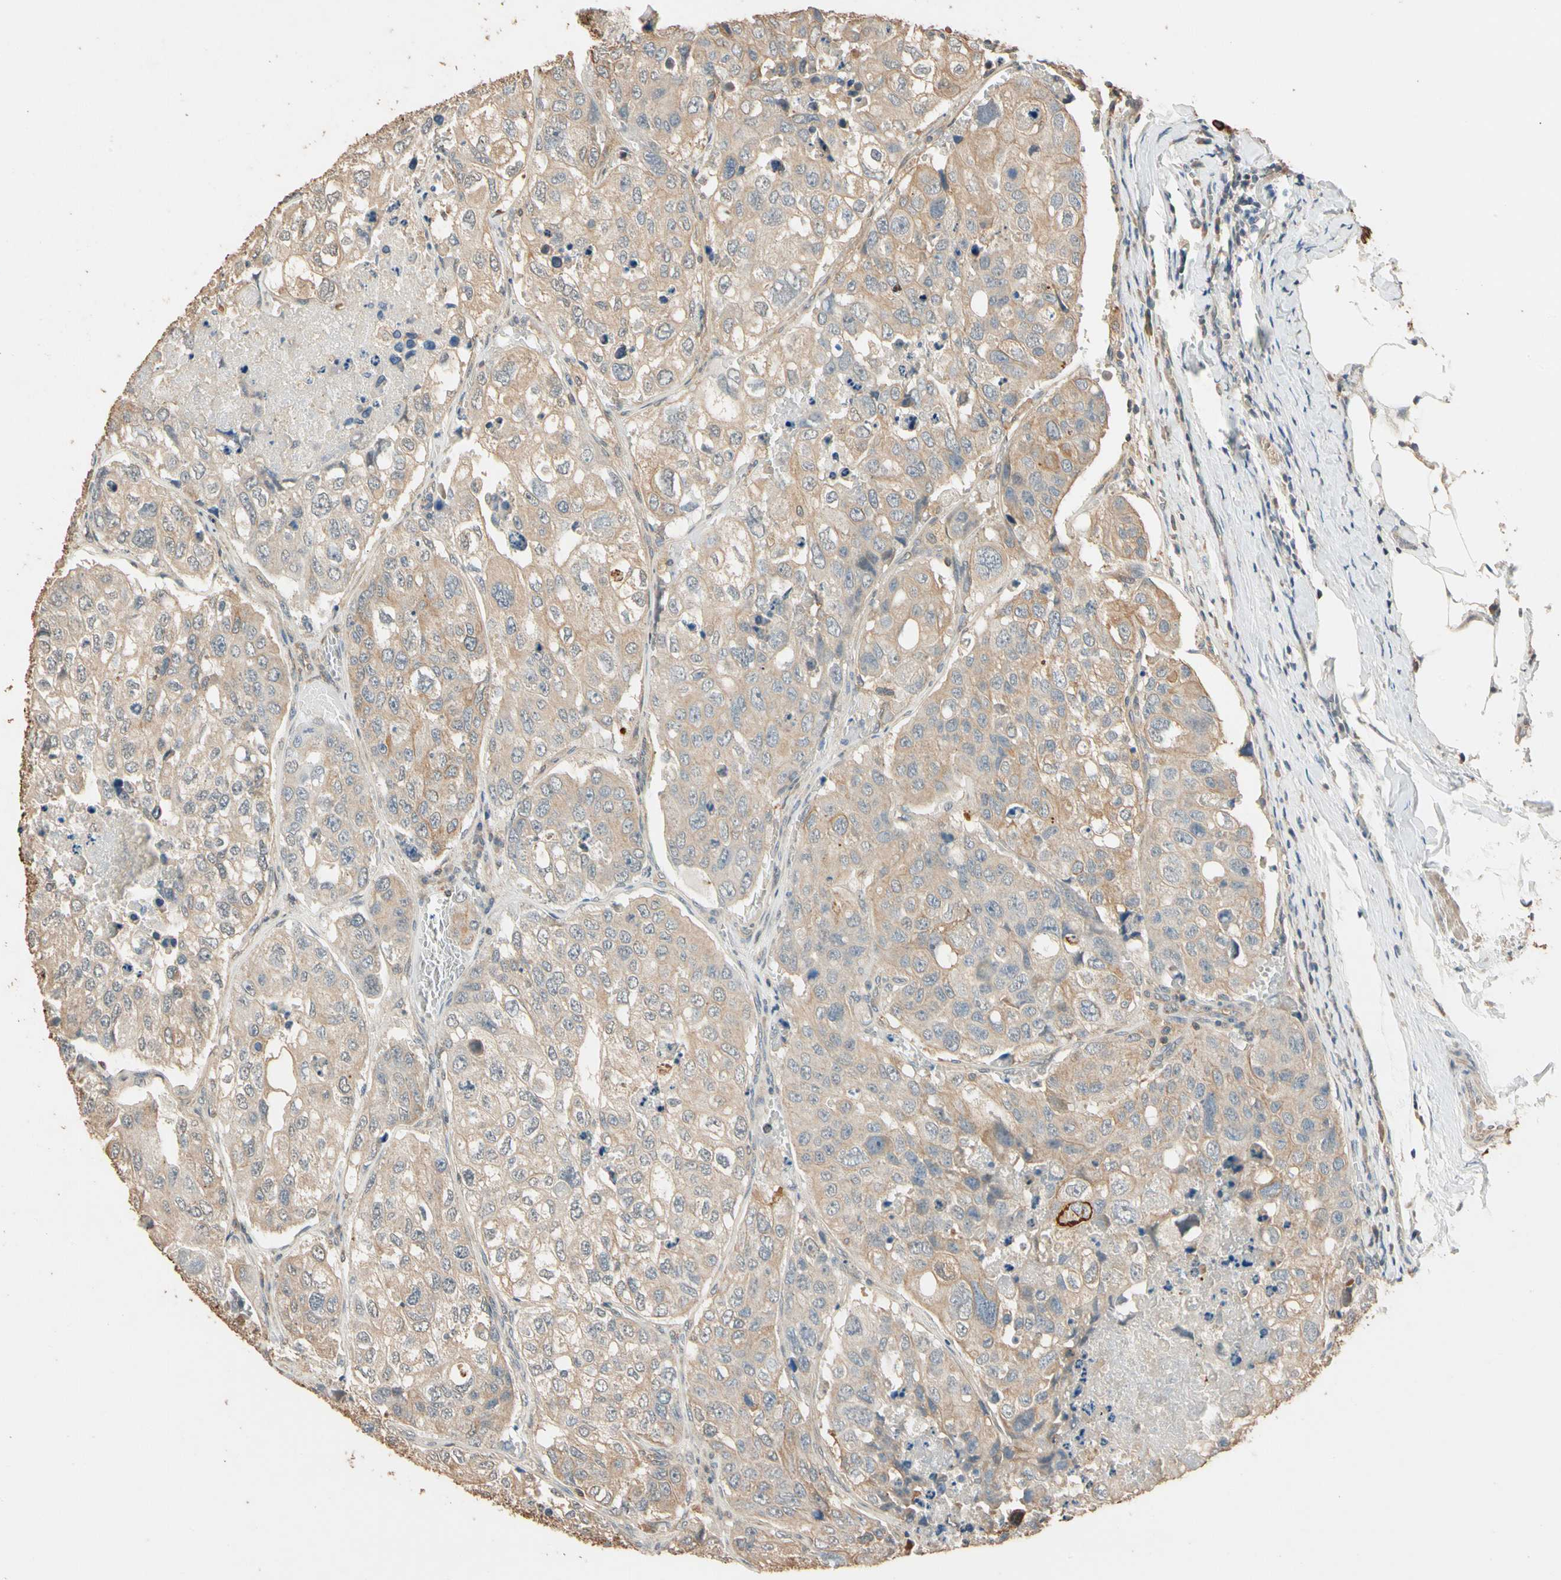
{"staining": {"intensity": "weak", "quantity": "25%-75%", "location": "cytoplasmic/membranous"}, "tissue": "urothelial cancer", "cell_type": "Tumor cells", "image_type": "cancer", "snomed": [{"axis": "morphology", "description": "Urothelial carcinoma, High grade"}, {"axis": "topography", "description": "Lymph node"}, {"axis": "topography", "description": "Urinary bladder"}], "caption": "DAB (3,3'-diaminobenzidine) immunohistochemical staining of urothelial cancer exhibits weak cytoplasmic/membranous protein staining in about 25%-75% of tumor cells.", "gene": "MAP3K7", "patient": {"sex": "male", "age": 51}}